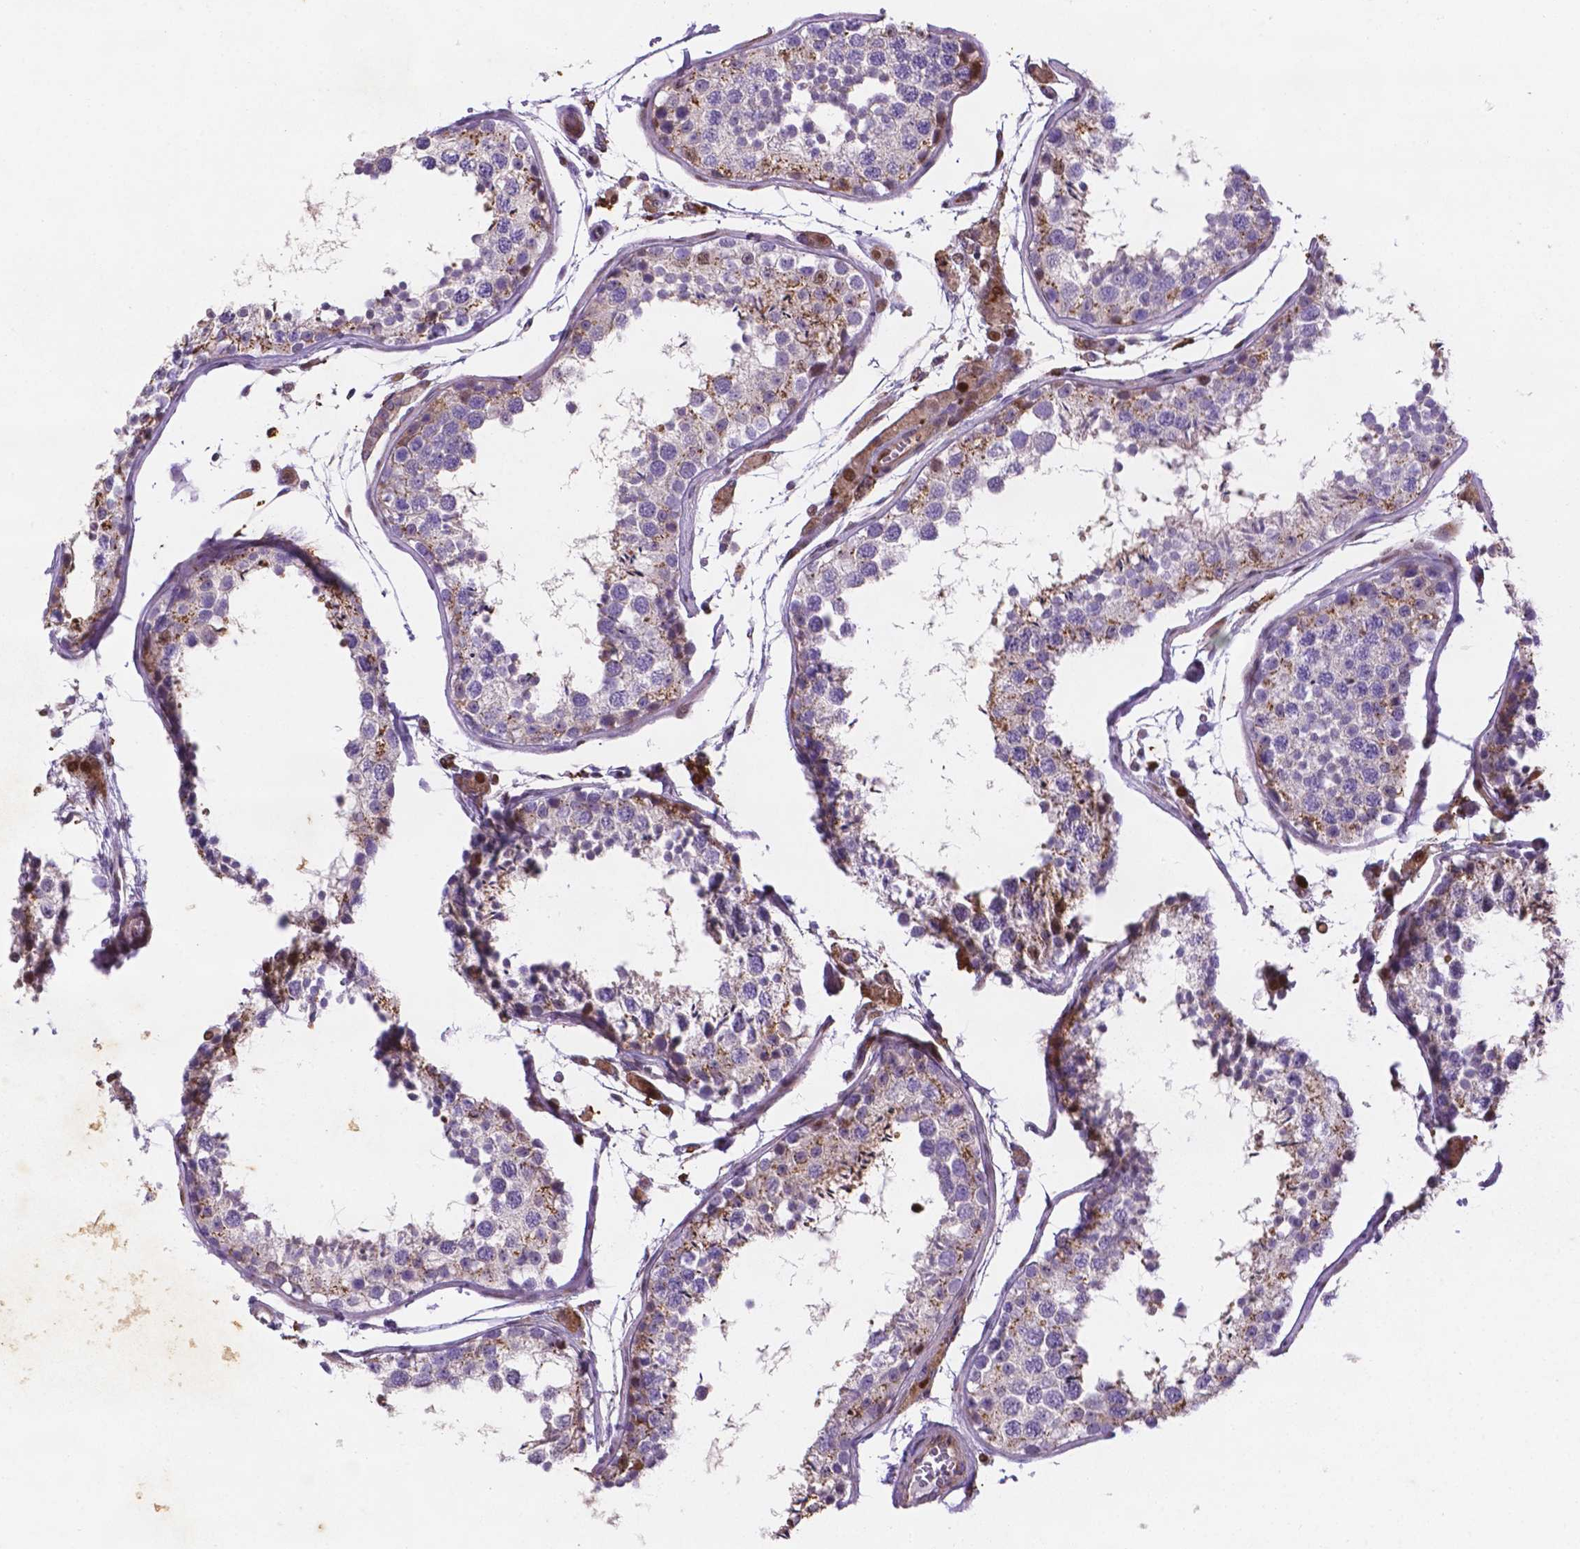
{"staining": {"intensity": "moderate", "quantity": "<25%", "location": "cytoplasmic/membranous,nuclear"}, "tissue": "testis", "cell_type": "Cells in seminiferous ducts", "image_type": "normal", "snomed": [{"axis": "morphology", "description": "Normal tissue, NOS"}, {"axis": "topography", "description": "Testis"}], "caption": "Immunohistochemical staining of normal human testis demonstrates moderate cytoplasmic/membranous,nuclear protein expression in about <25% of cells in seminiferous ducts.", "gene": "TM4SF20", "patient": {"sex": "male", "age": 29}}